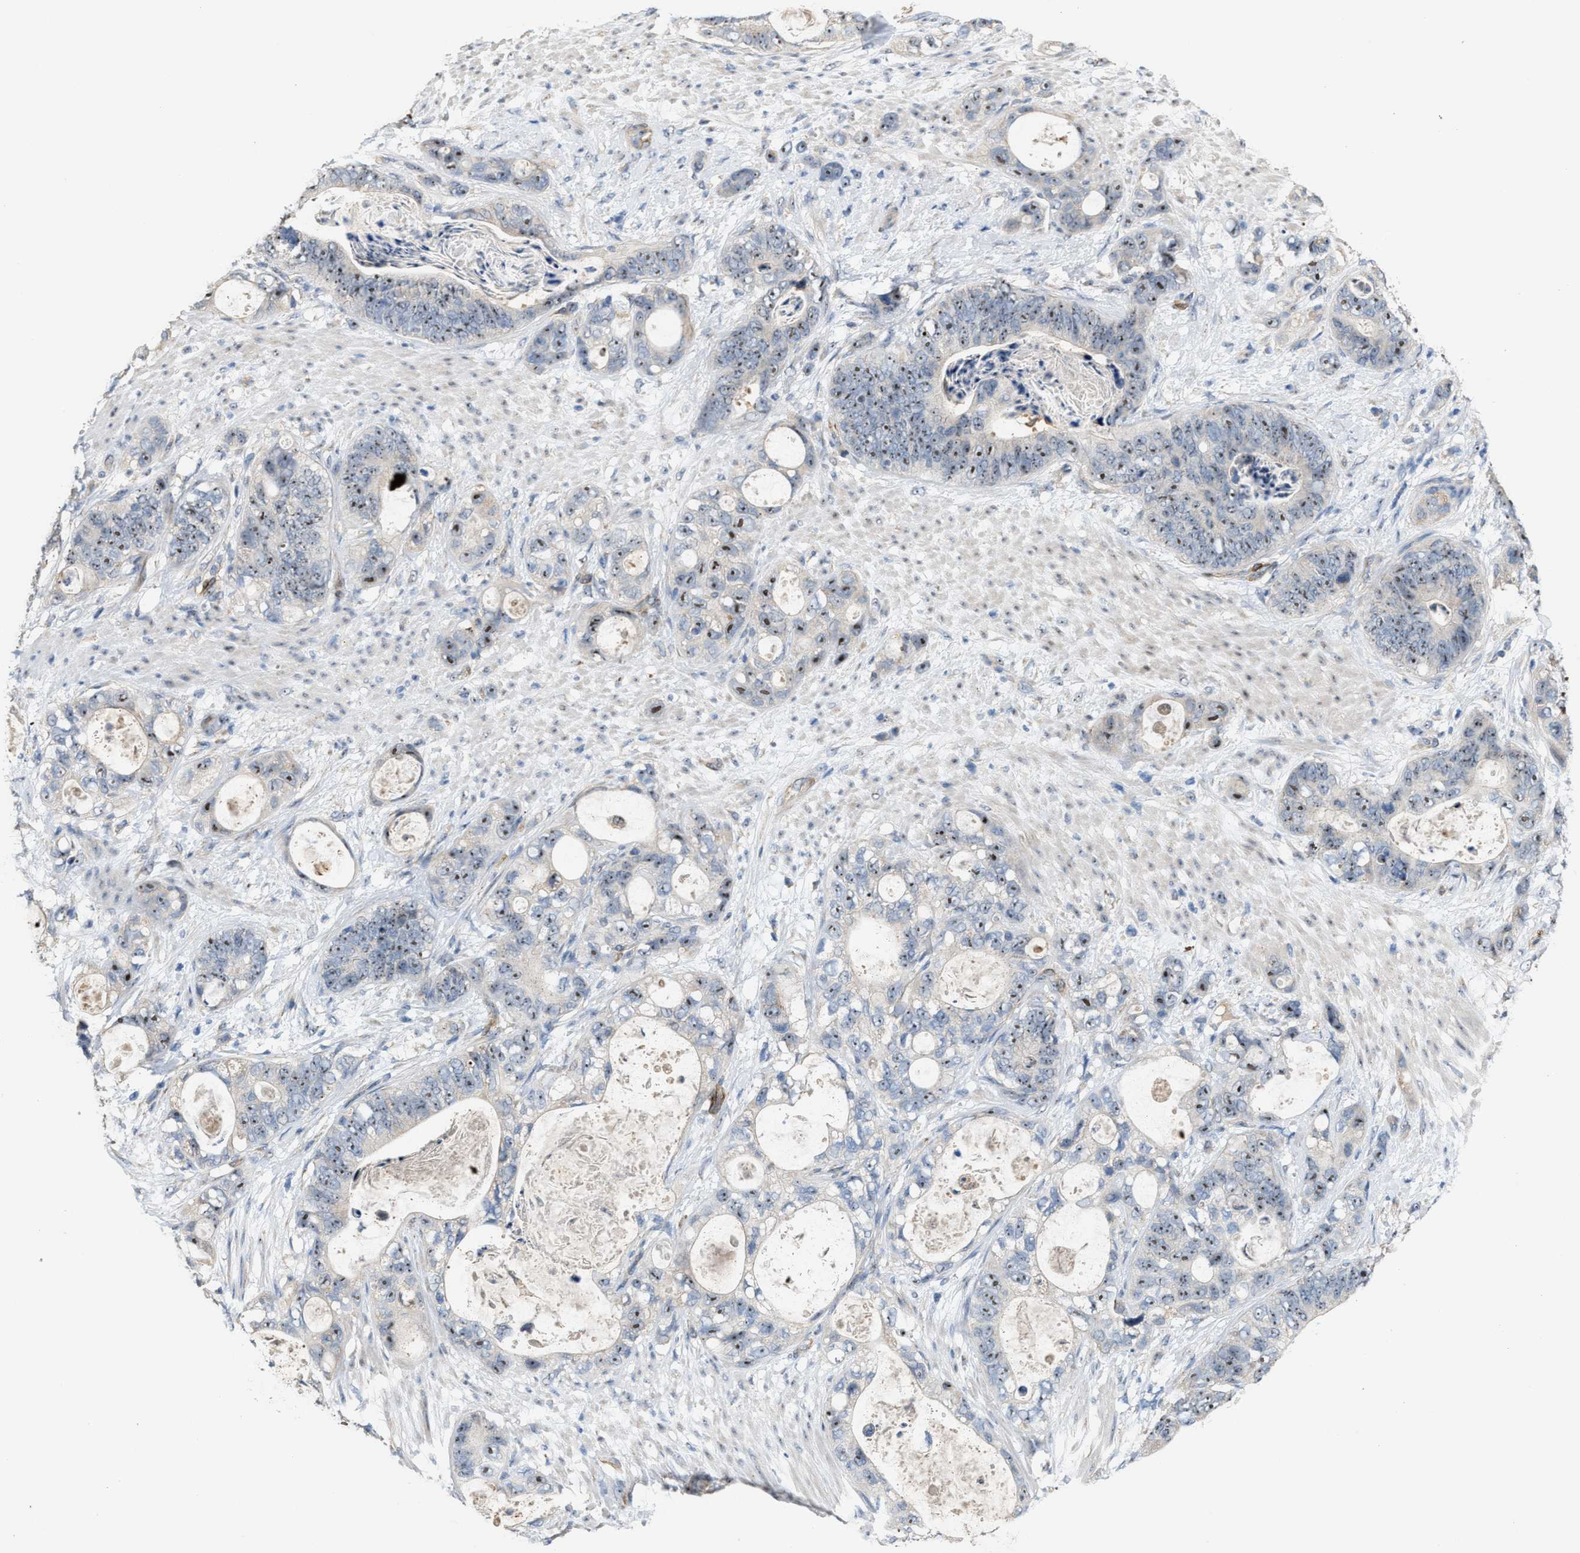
{"staining": {"intensity": "moderate", "quantity": ">75%", "location": "nuclear"}, "tissue": "stomach cancer", "cell_type": "Tumor cells", "image_type": "cancer", "snomed": [{"axis": "morphology", "description": "Normal tissue, NOS"}, {"axis": "morphology", "description": "Adenocarcinoma, NOS"}, {"axis": "topography", "description": "Stomach"}], "caption": "A micrograph of stomach cancer (adenocarcinoma) stained for a protein reveals moderate nuclear brown staining in tumor cells.", "gene": "ZNF783", "patient": {"sex": "female", "age": 89}}